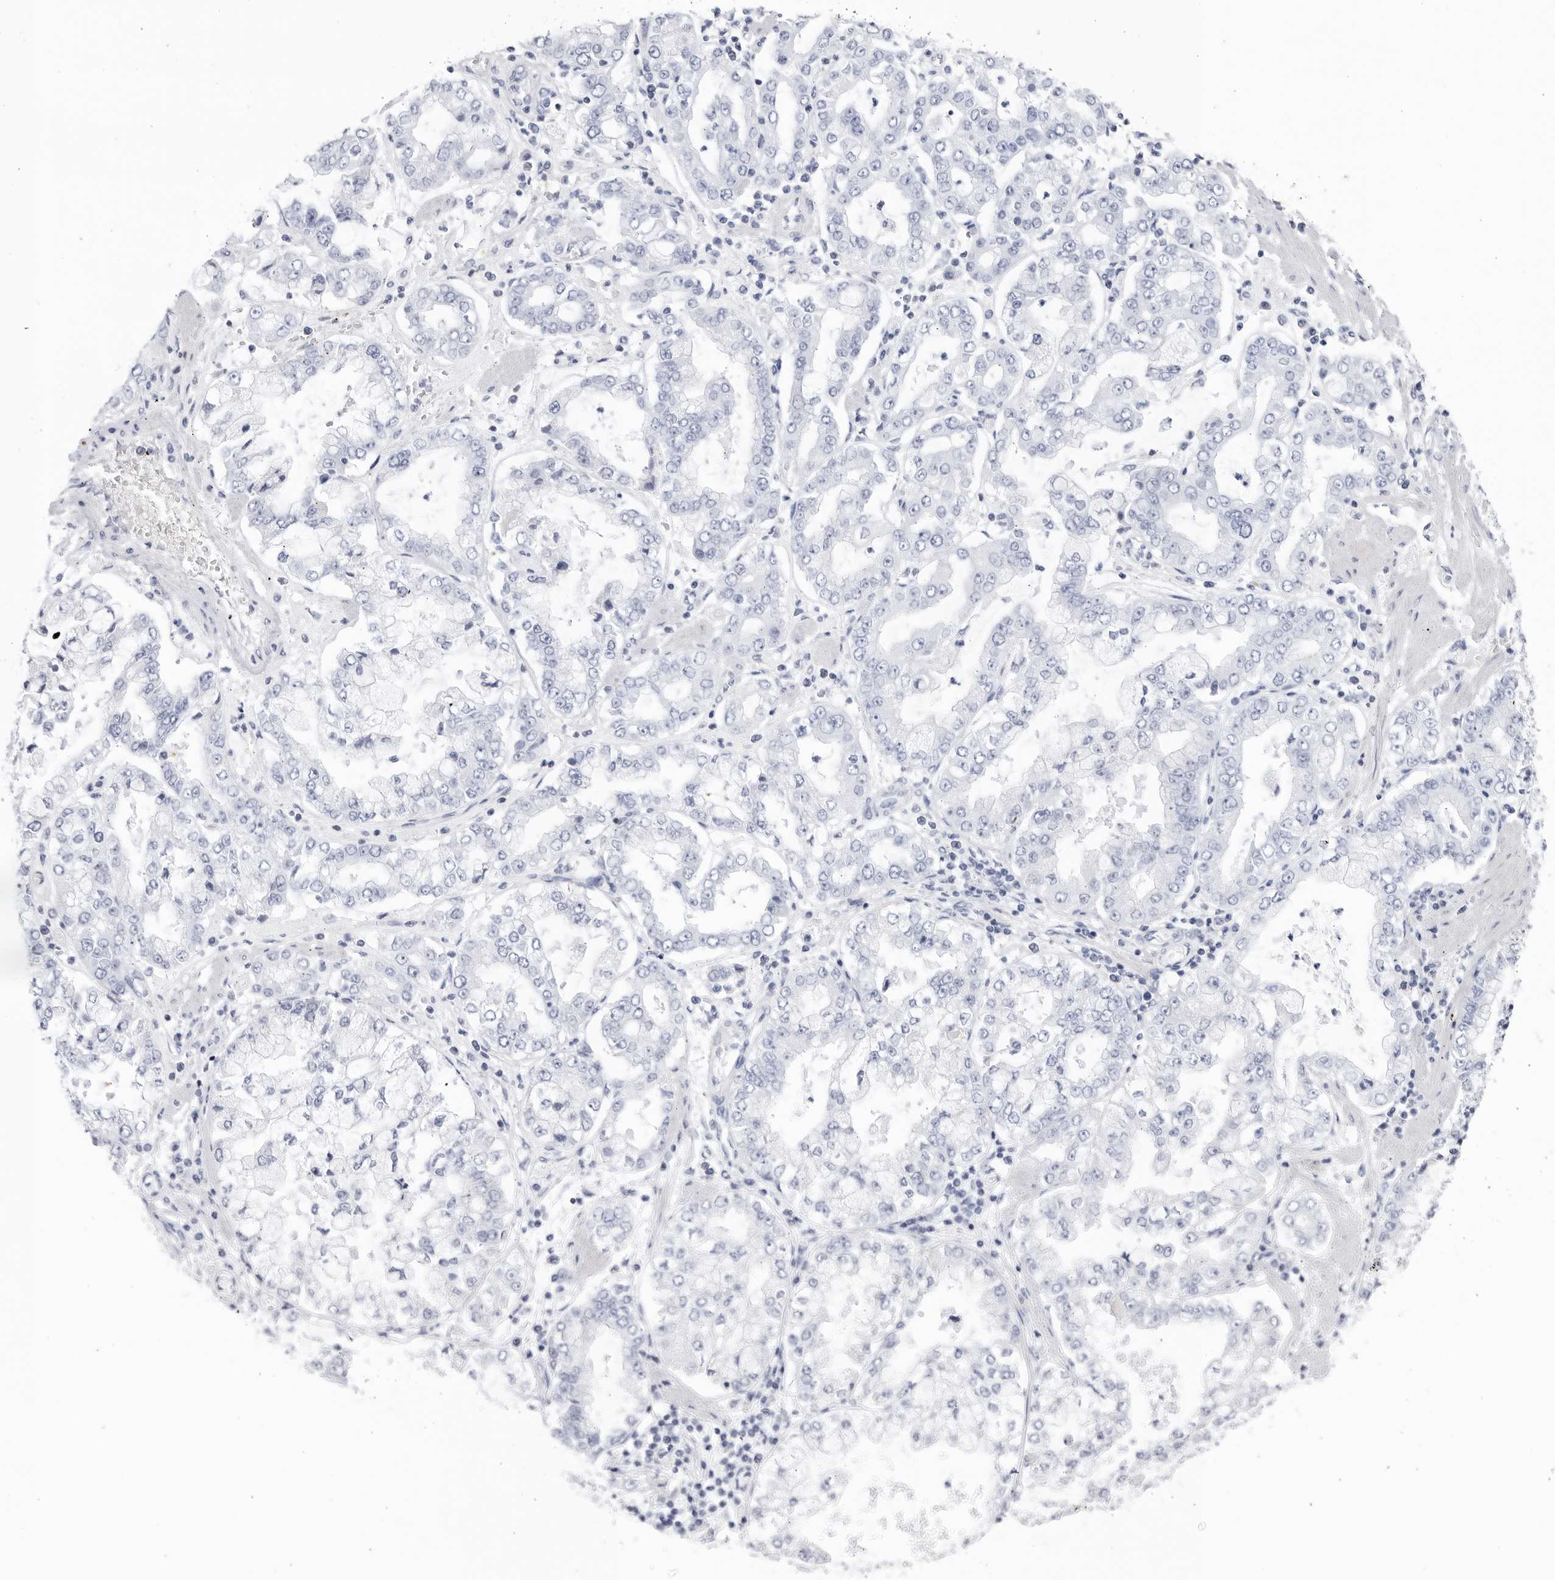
{"staining": {"intensity": "negative", "quantity": "none", "location": "none"}, "tissue": "stomach cancer", "cell_type": "Tumor cells", "image_type": "cancer", "snomed": [{"axis": "morphology", "description": "Adenocarcinoma, NOS"}, {"axis": "topography", "description": "Stomach"}], "caption": "High power microscopy photomicrograph of an IHC image of adenocarcinoma (stomach), revealing no significant staining in tumor cells. (DAB IHC with hematoxylin counter stain).", "gene": "CNBD1", "patient": {"sex": "male", "age": 76}}